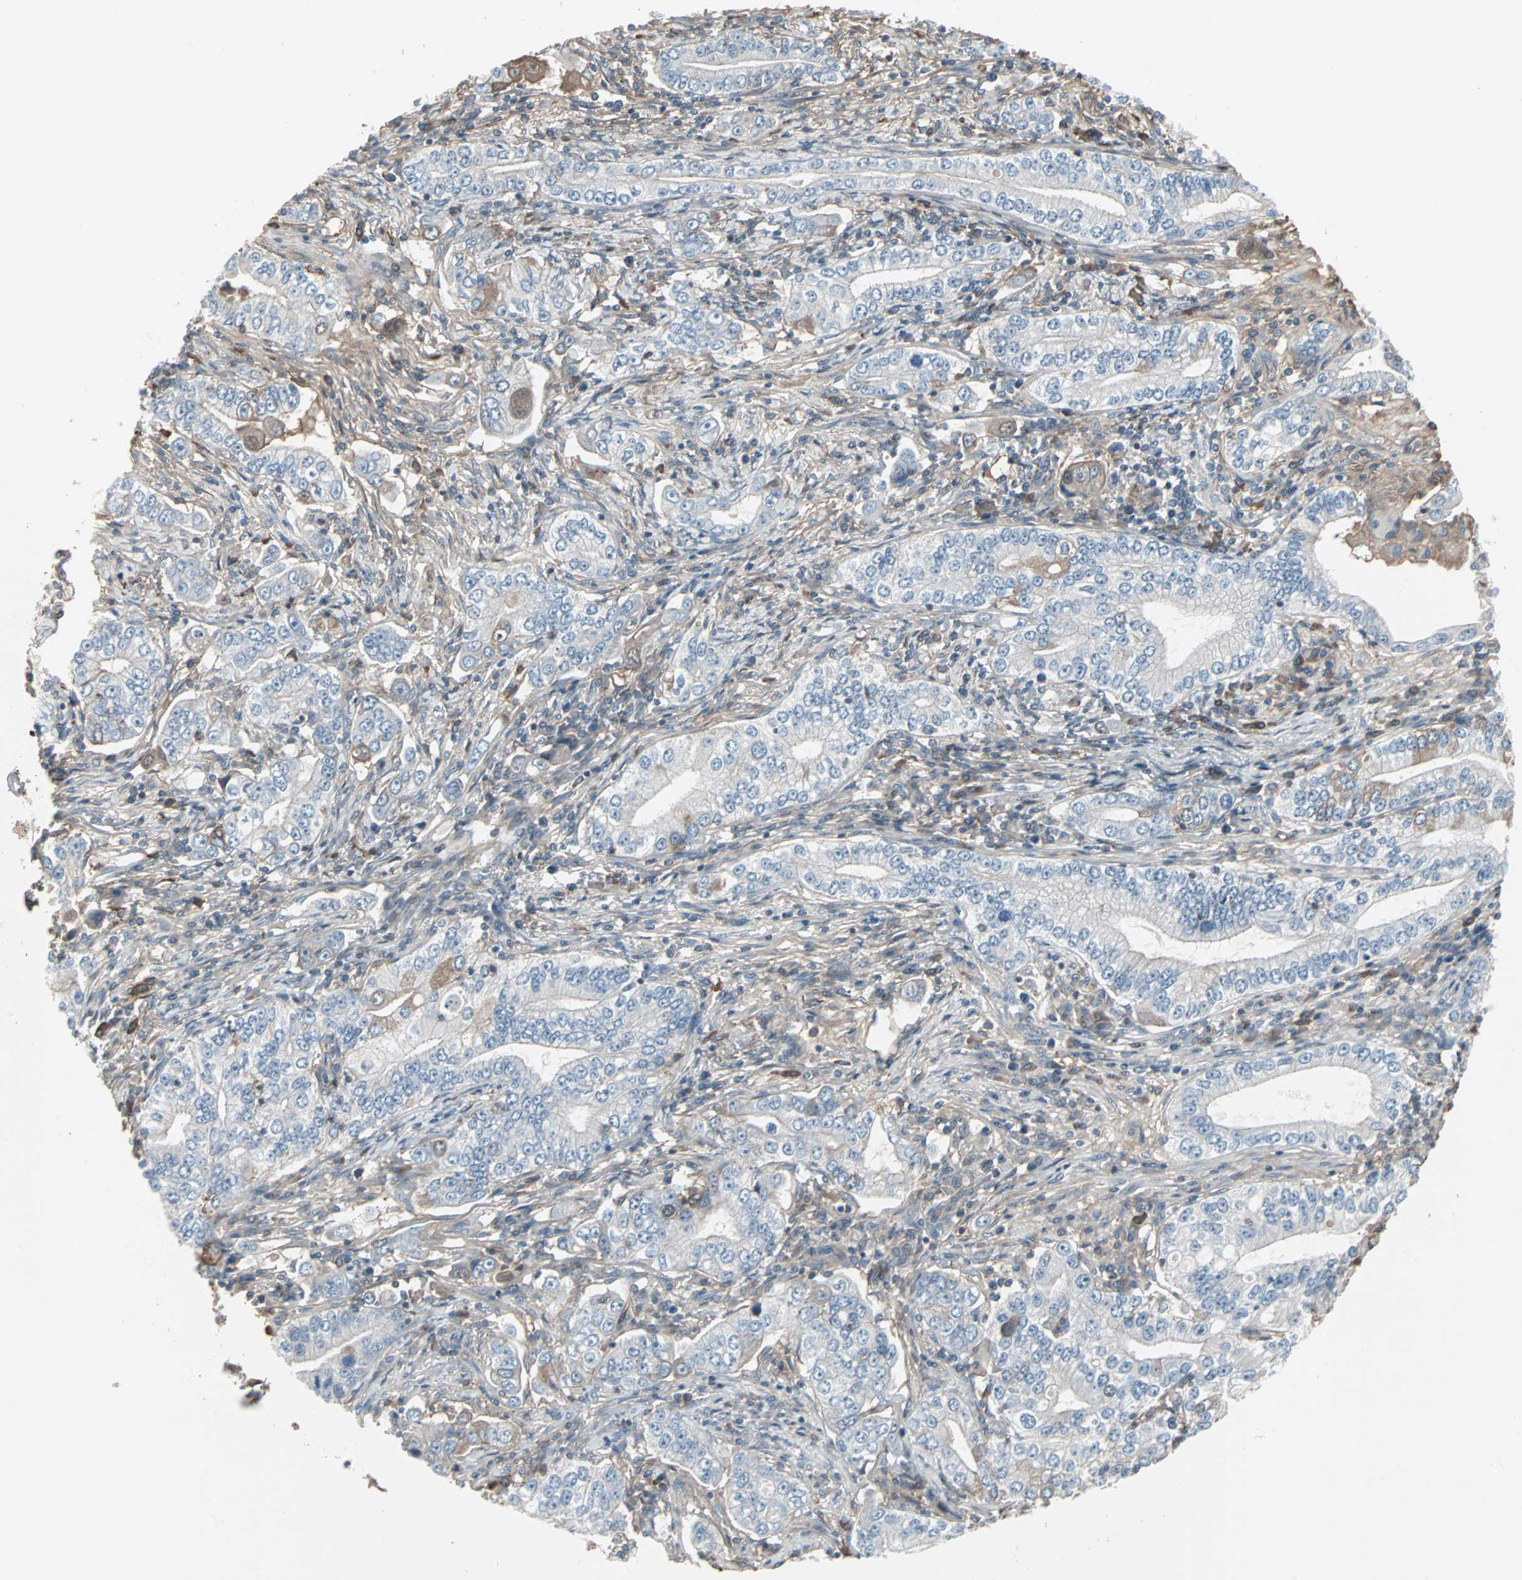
{"staining": {"intensity": "weak", "quantity": "<25%", "location": "cytoplasmic/membranous"}, "tissue": "stomach cancer", "cell_type": "Tumor cells", "image_type": "cancer", "snomed": [{"axis": "morphology", "description": "Adenocarcinoma, NOS"}, {"axis": "topography", "description": "Stomach, lower"}], "caption": "Immunohistochemical staining of human stomach adenocarcinoma demonstrates no significant staining in tumor cells.", "gene": "ZSCAN32", "patient": {"sex": "female", "age": 72}}